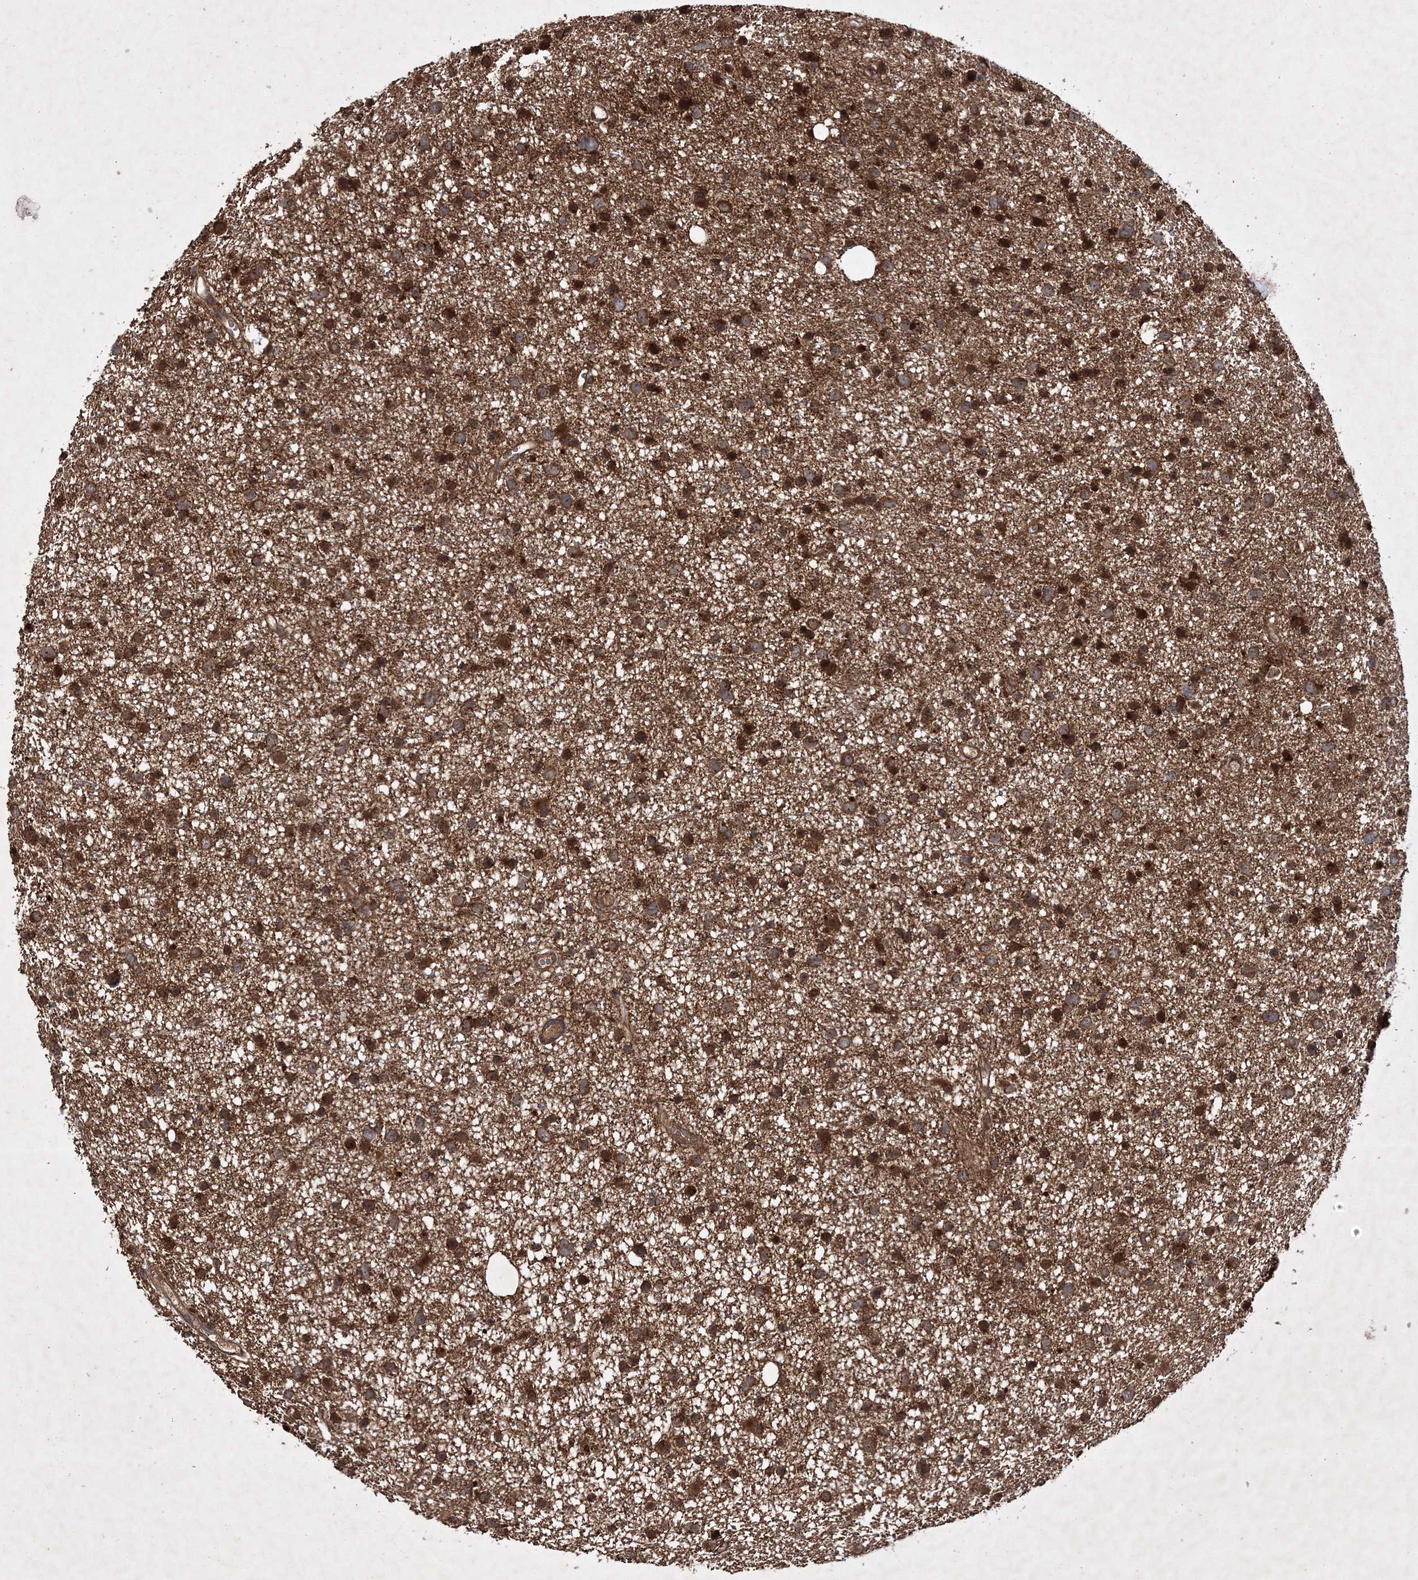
{"staining": {"intensity": "strong", "quantity": "25%-75%", "location": "cytoplasmic/membranous,nuclear"}, "tissue": "glioma", "cell_type": "Tumor cells", "image_type": "cancer", "snomed": [{"axis": "morphology", "description": "Glioma, malignant, Low grade"}, {"axis": "topography", "description": "Cerebral cortex"}], "caption": "DAB immunohistochemical staining of human low-grade glioma (malignant) displays strong cytoplasmic/membranous and nuclear protein staining in approximately 25%-75% of tumor cells.", "gene": "DNAJC13", "patient": {"sex": "female", "age": 39}}